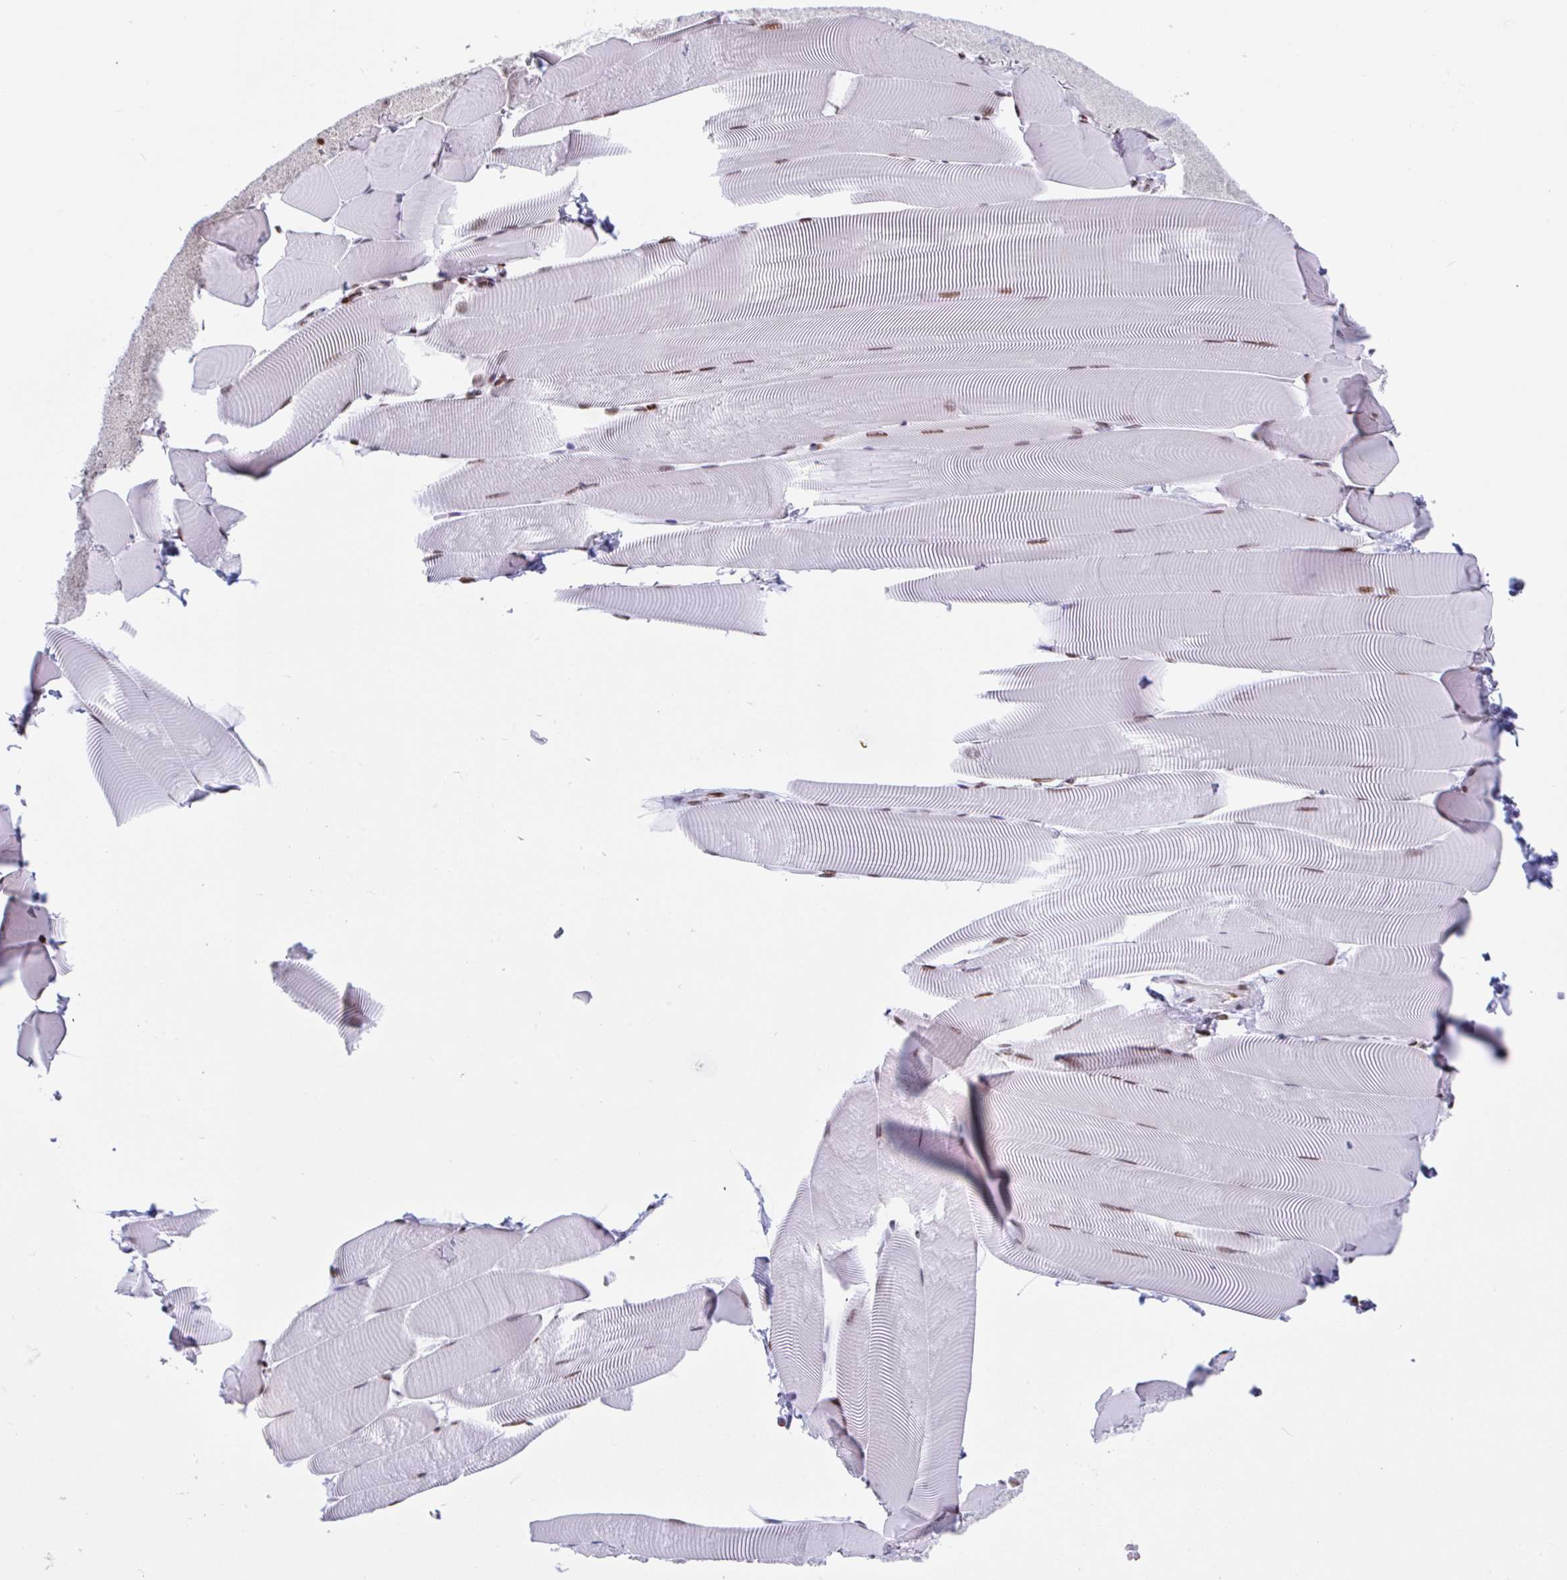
{"staining": {"intensity": "moderate", "quantity": "25%-75%", "location": "nuclear"}, "tissue": "skeletal muscle", "cell_type": "Myocytes", "image_type": "normal", "snomed": [{"axis": "morphology", "description": "Normal tissue, NOS"}, {"axis": "topography", "description": "Skeletal muscle"}], "caption": "Immunohistochemical staining of unremarkable skeletal muscle displays medium levels of moderate nuclear positivity in about 25%-75% of myocytes. (DAB IHC with brightfield microscopy, high magnification).", "gene": "NOL6", "patient": {"sex": "male", "age": 25}}